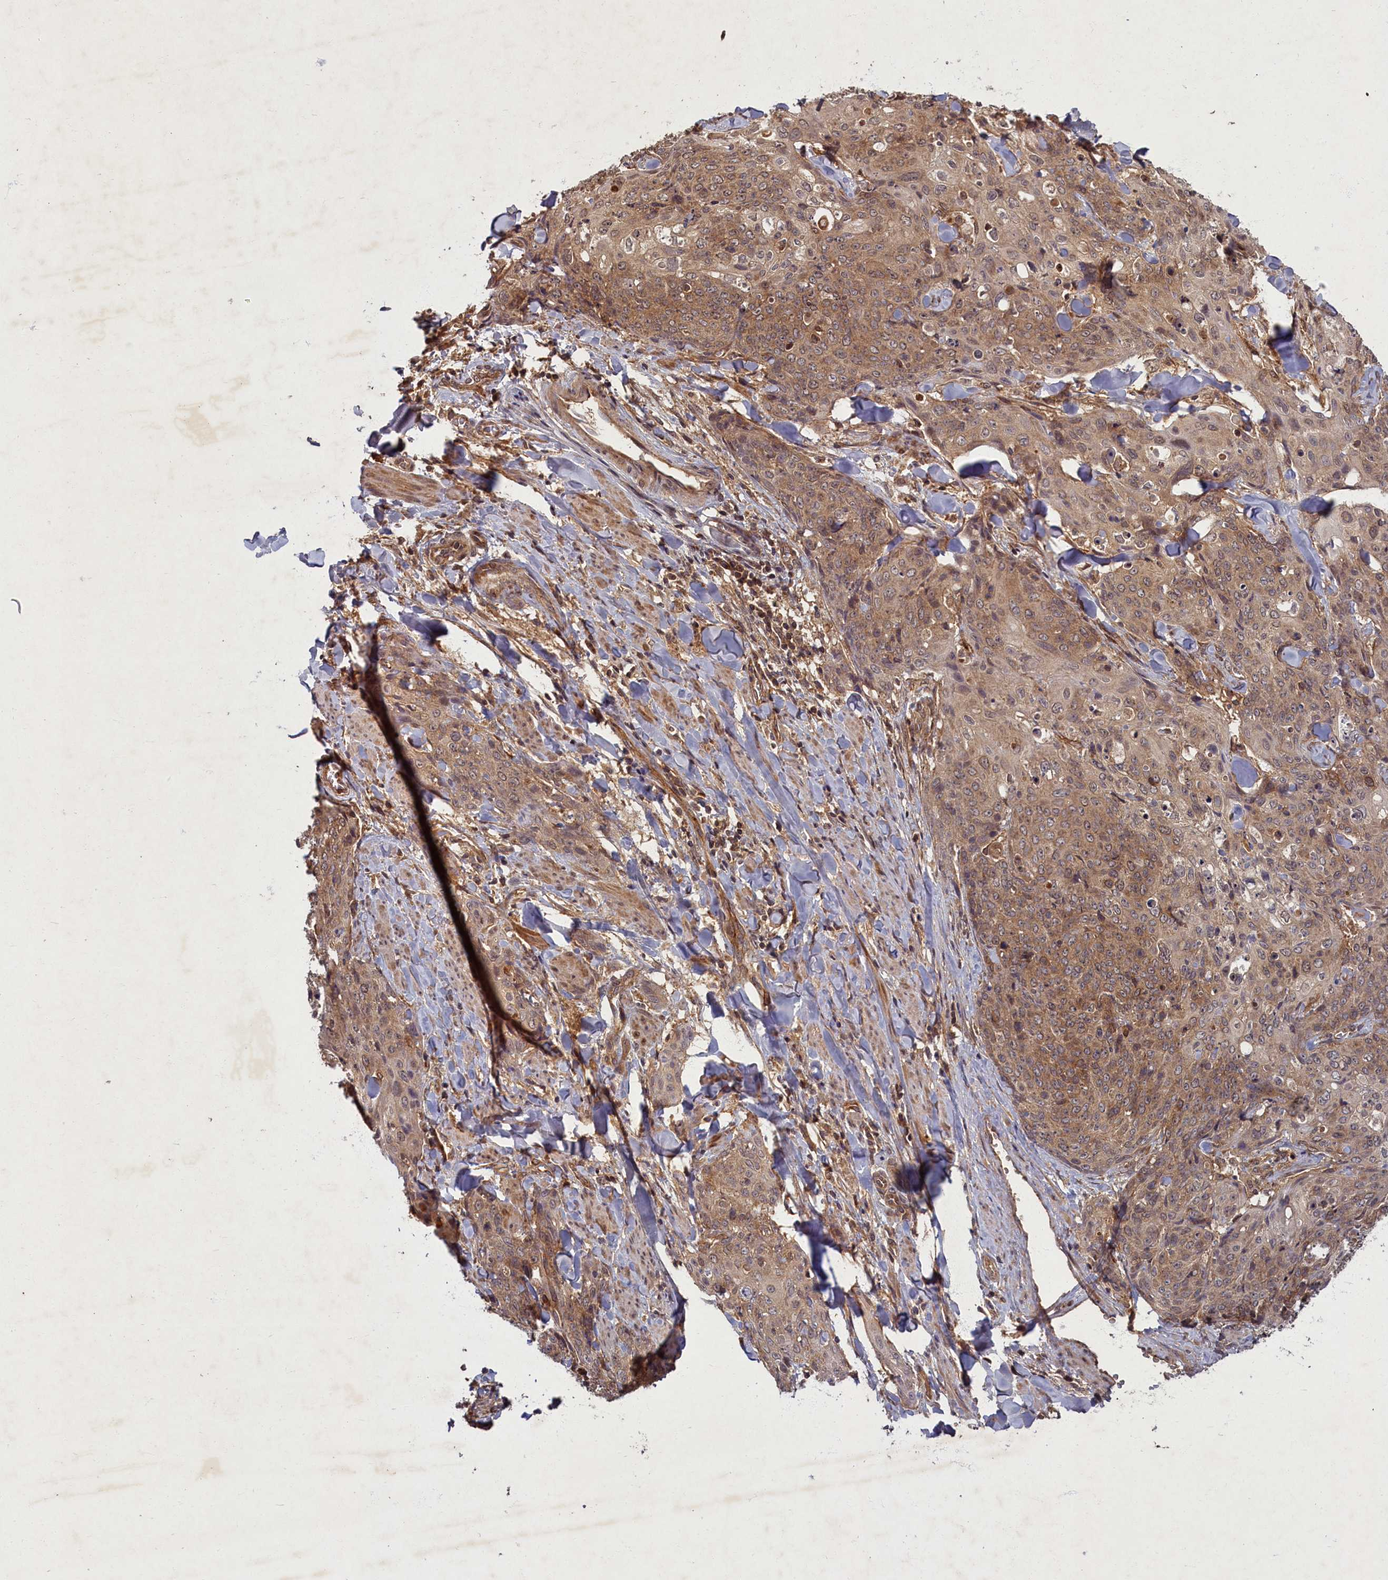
{"staining": {"intensity": "moderate", "quantity": ">75%", "location": "cytoplasmic/membranous"}, "tissue": "skin cancer", "cell_type": "Tumor cells", "image_type": "cancer", "snomed": [{"axis": "morphology", "description": "Squamous cell carcinoma, NOS"}, {"axis": "topography", "description": "Skin"}, {"axis": "topography", "description": "Vulva"}], "caption": "This histopathology image exhibits IHC staining of skin squamous cell carcinoma, with medium moderate cytoplasmic/membranous expression in approximately >75% of tumor cells.", "gene": "BICD1", "patient": {"sex": "female", "age": 85}}